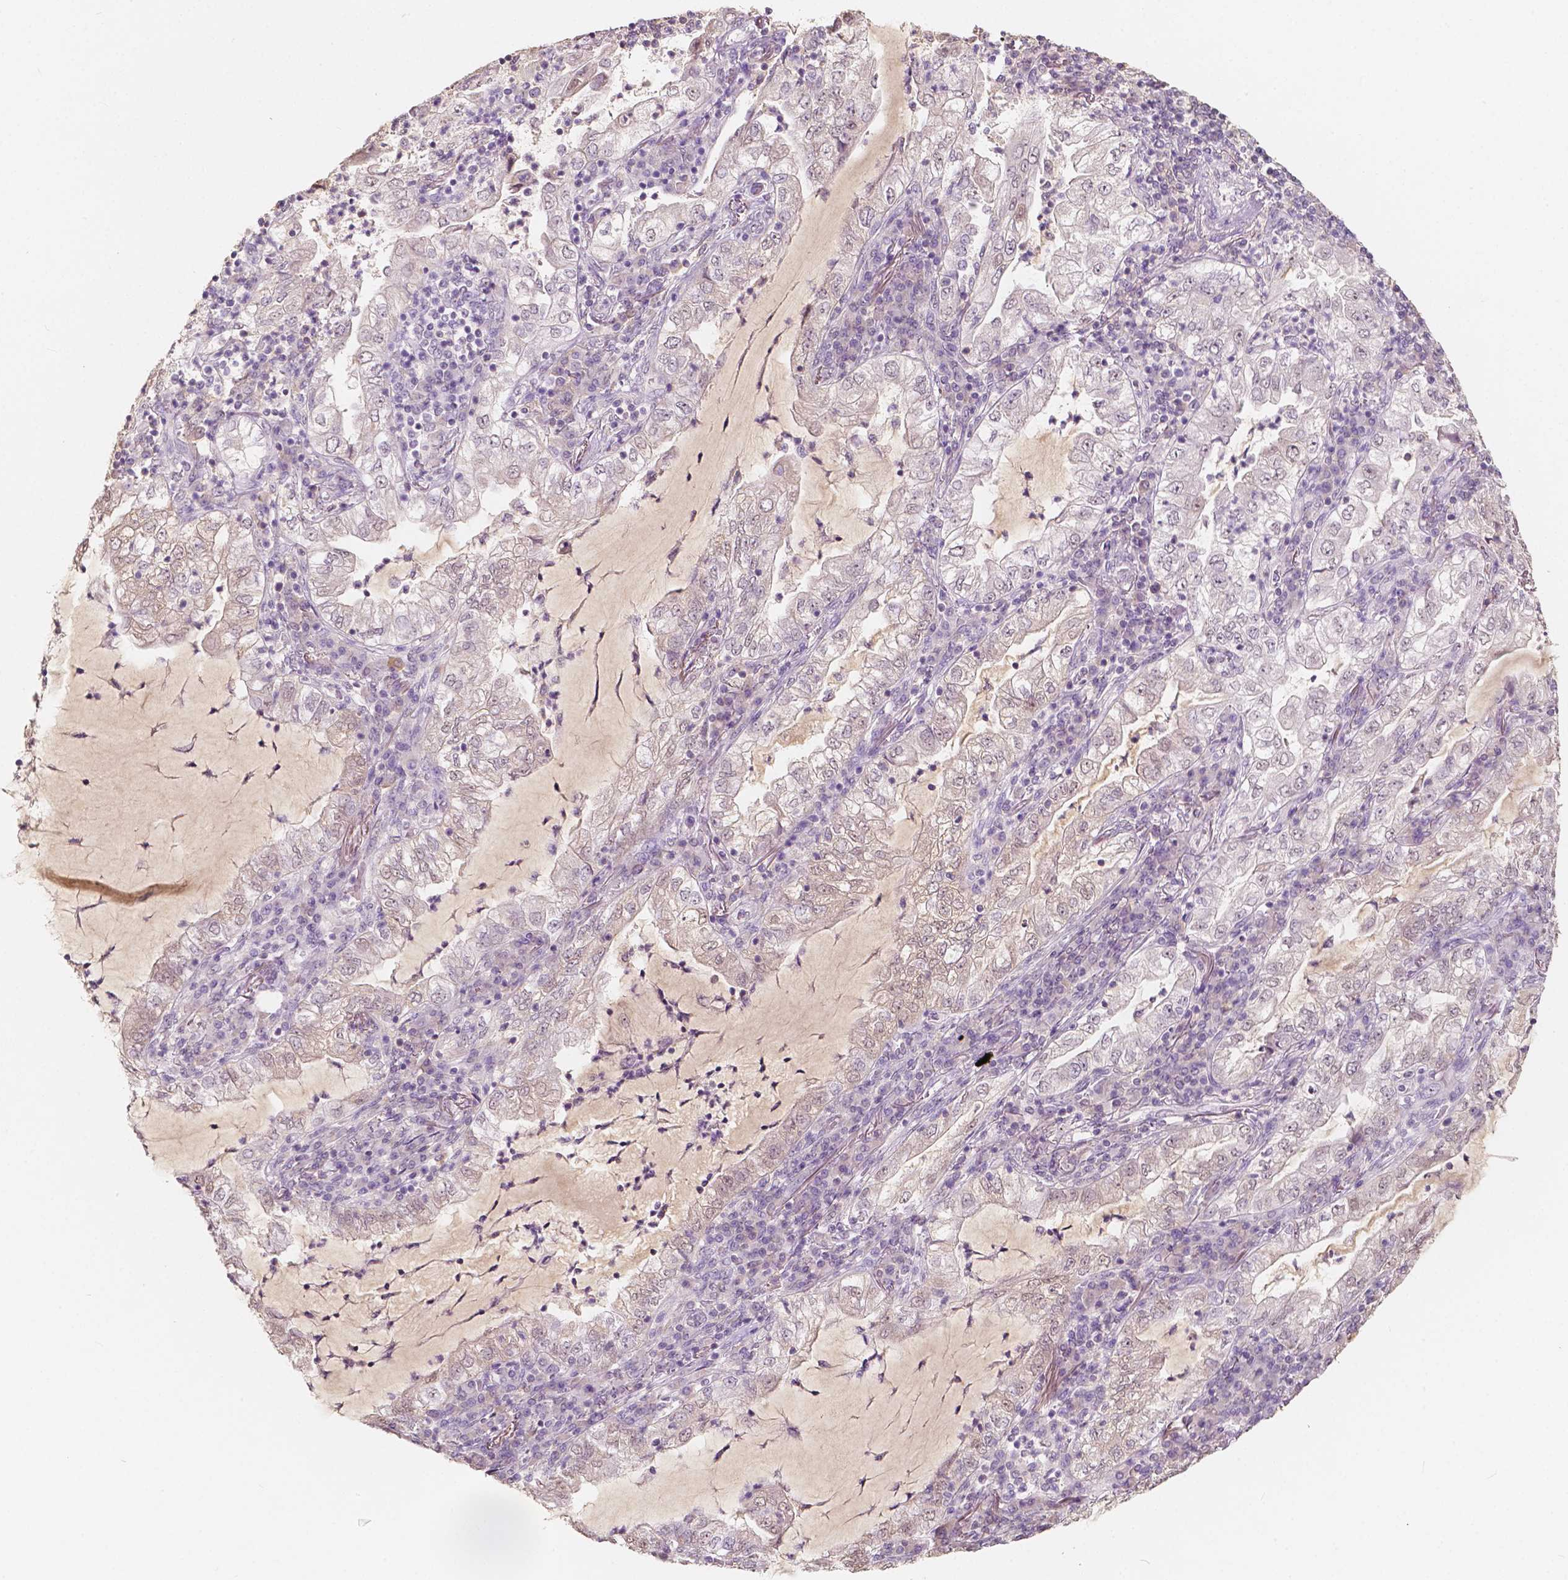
{"staining": {"intensity": "negative", "quantity": "none", "location": "none"}, "tissue": "lung cancer", "cell_type": "Tumor cells", "image_type": "cancer", "snomed": [{"axis": "morphology", "description": "Adenocarcinoma, NOS"}, {"axis": "topography", "description": "Lung"}], "caption": "This is an IHC photomicrograph of human adenocarcinoma (lung). There is no staining in tumor cells.", "gene": "SOX15", "patient": {"sex": "female", "age": 73}}